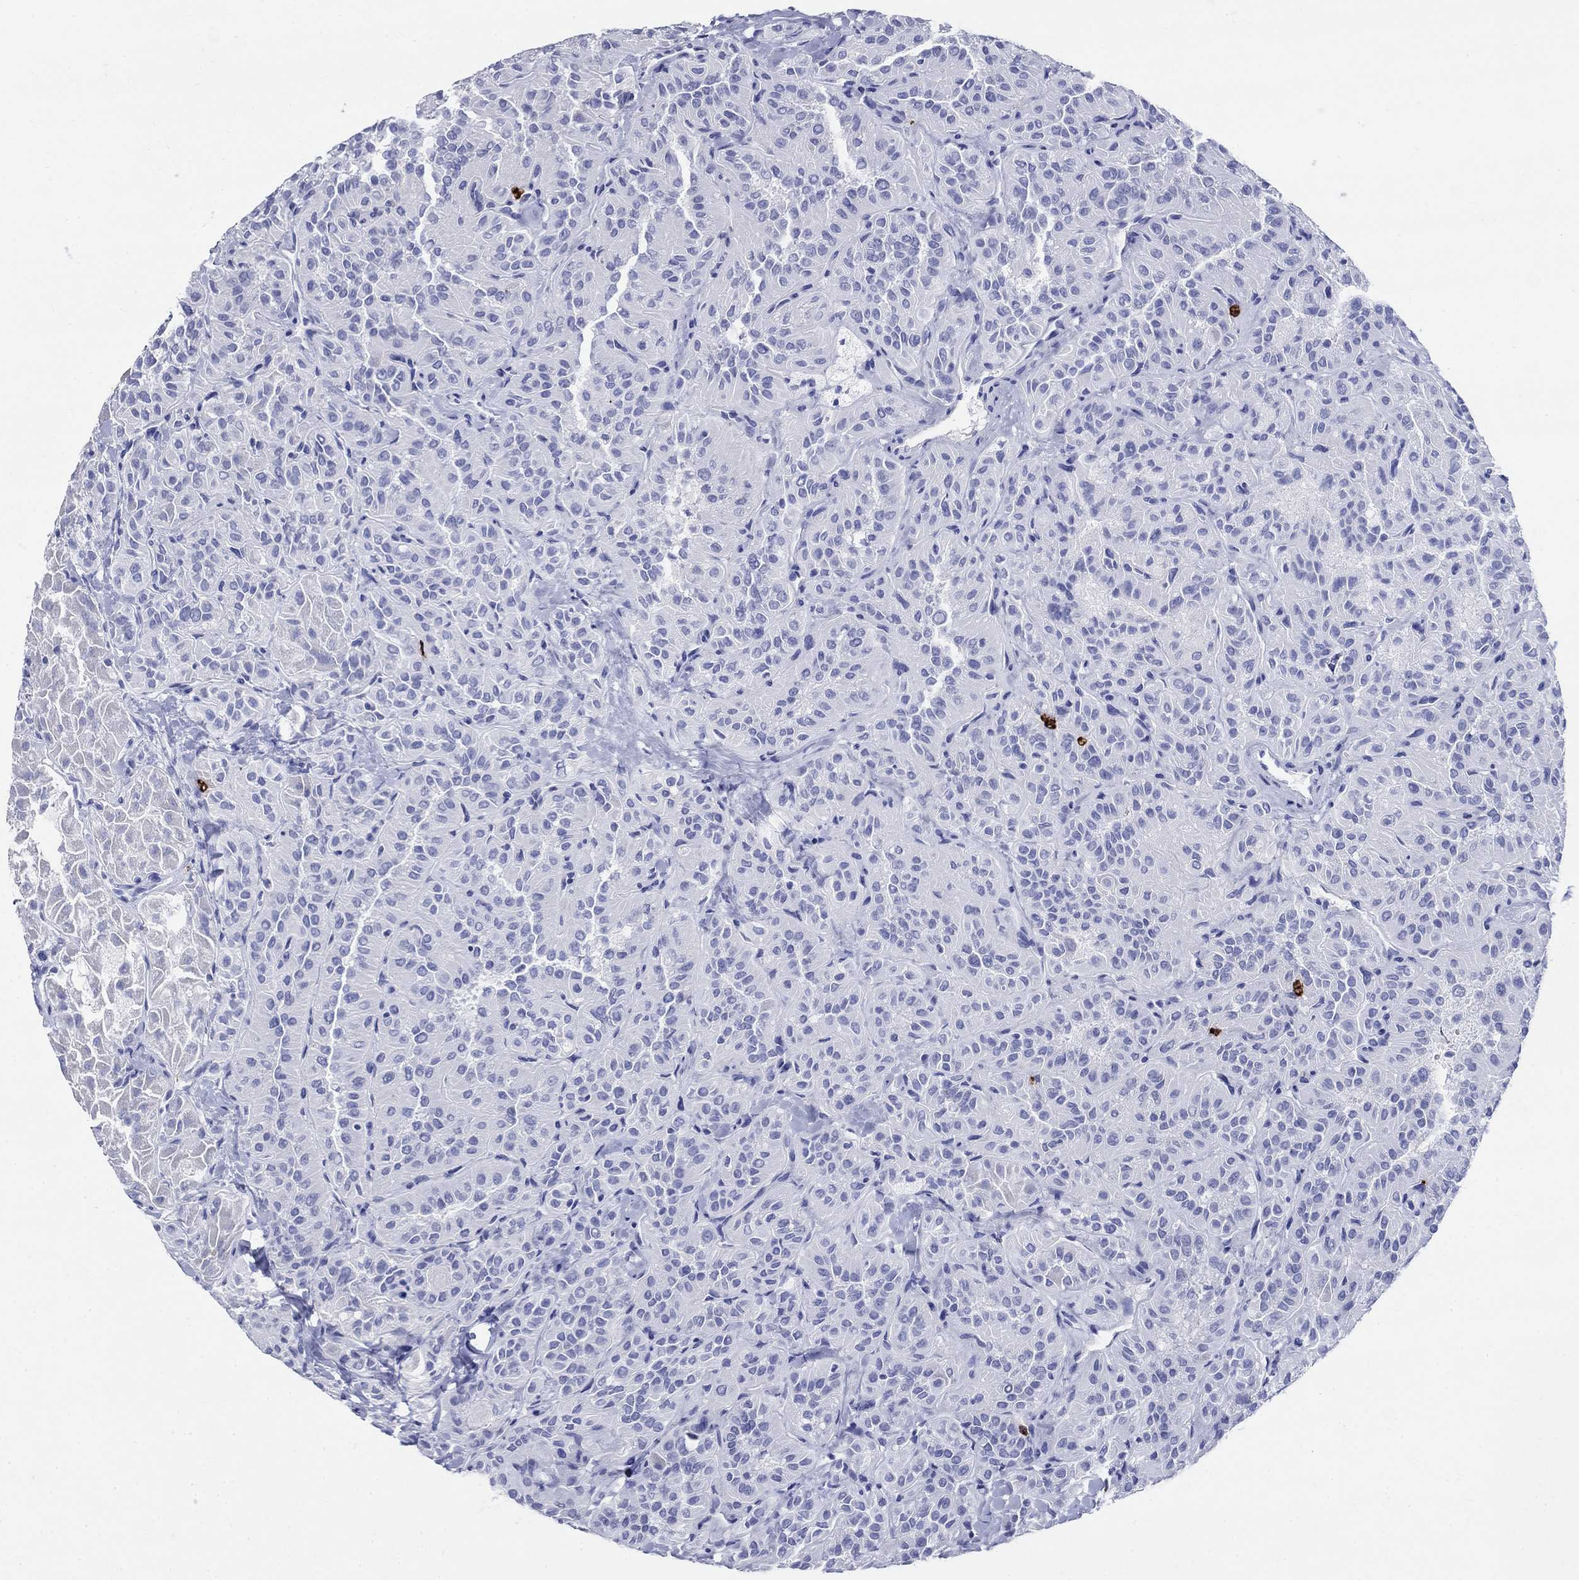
{"staining": {"intensity": "negative", "quantity": "none", "location": "none"}, "tissue": "thyroid cancer", "cell_type": "Tumor cells", "image_type": "cancer", "snomed": [{"axis": "morphology", "description": "Papillary adenocarcinoma, NOS"}, {"axis": "topography", "description": "Thyroid gland"}], "caption": "The micrograph reveals no staining of tumor cells in thyroid cancer (papillary adenocarcinoma).", "gene": "AZU1", "patient": {"sex": "female", "age": 45}}